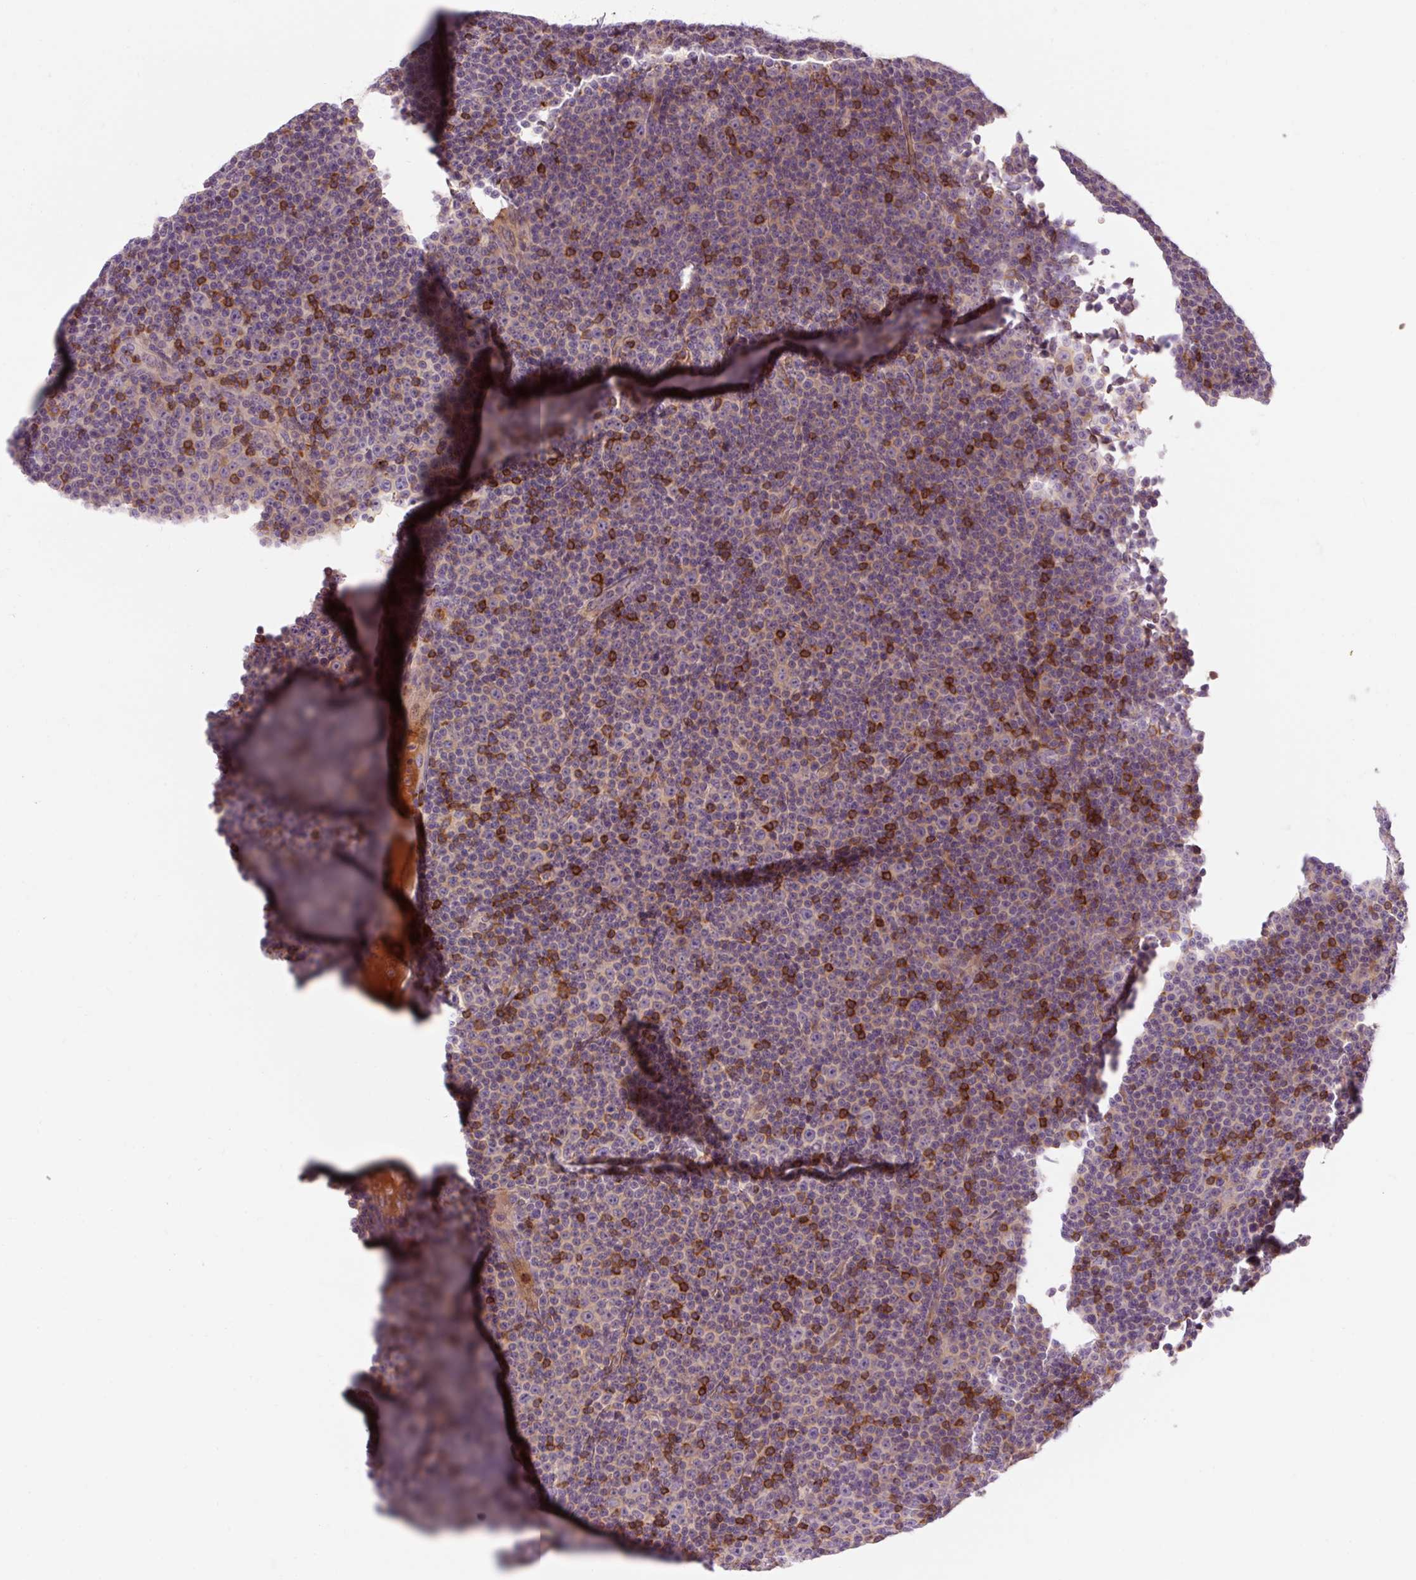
{"staining": {"intensity": "moderate", "quantity": "25%-75%", "location": "cytoplasmic/membranous"}, "tissue": "lymphoma", "cell_type": "Tumor cells", "image_type": "cancer", "snomed": [{"axis": "morphology", "description": "Malignant lymphoma, non-Hodgkin's type, Low grade"}, {"axis": "topography", "description": "Lymph node"}], "caption": "Human lymphoma stained with a protein marker exhibits moderate staining in tumor cells.", "gene": "TIGD2", "patient": {"sex": "female", "age": 67}}